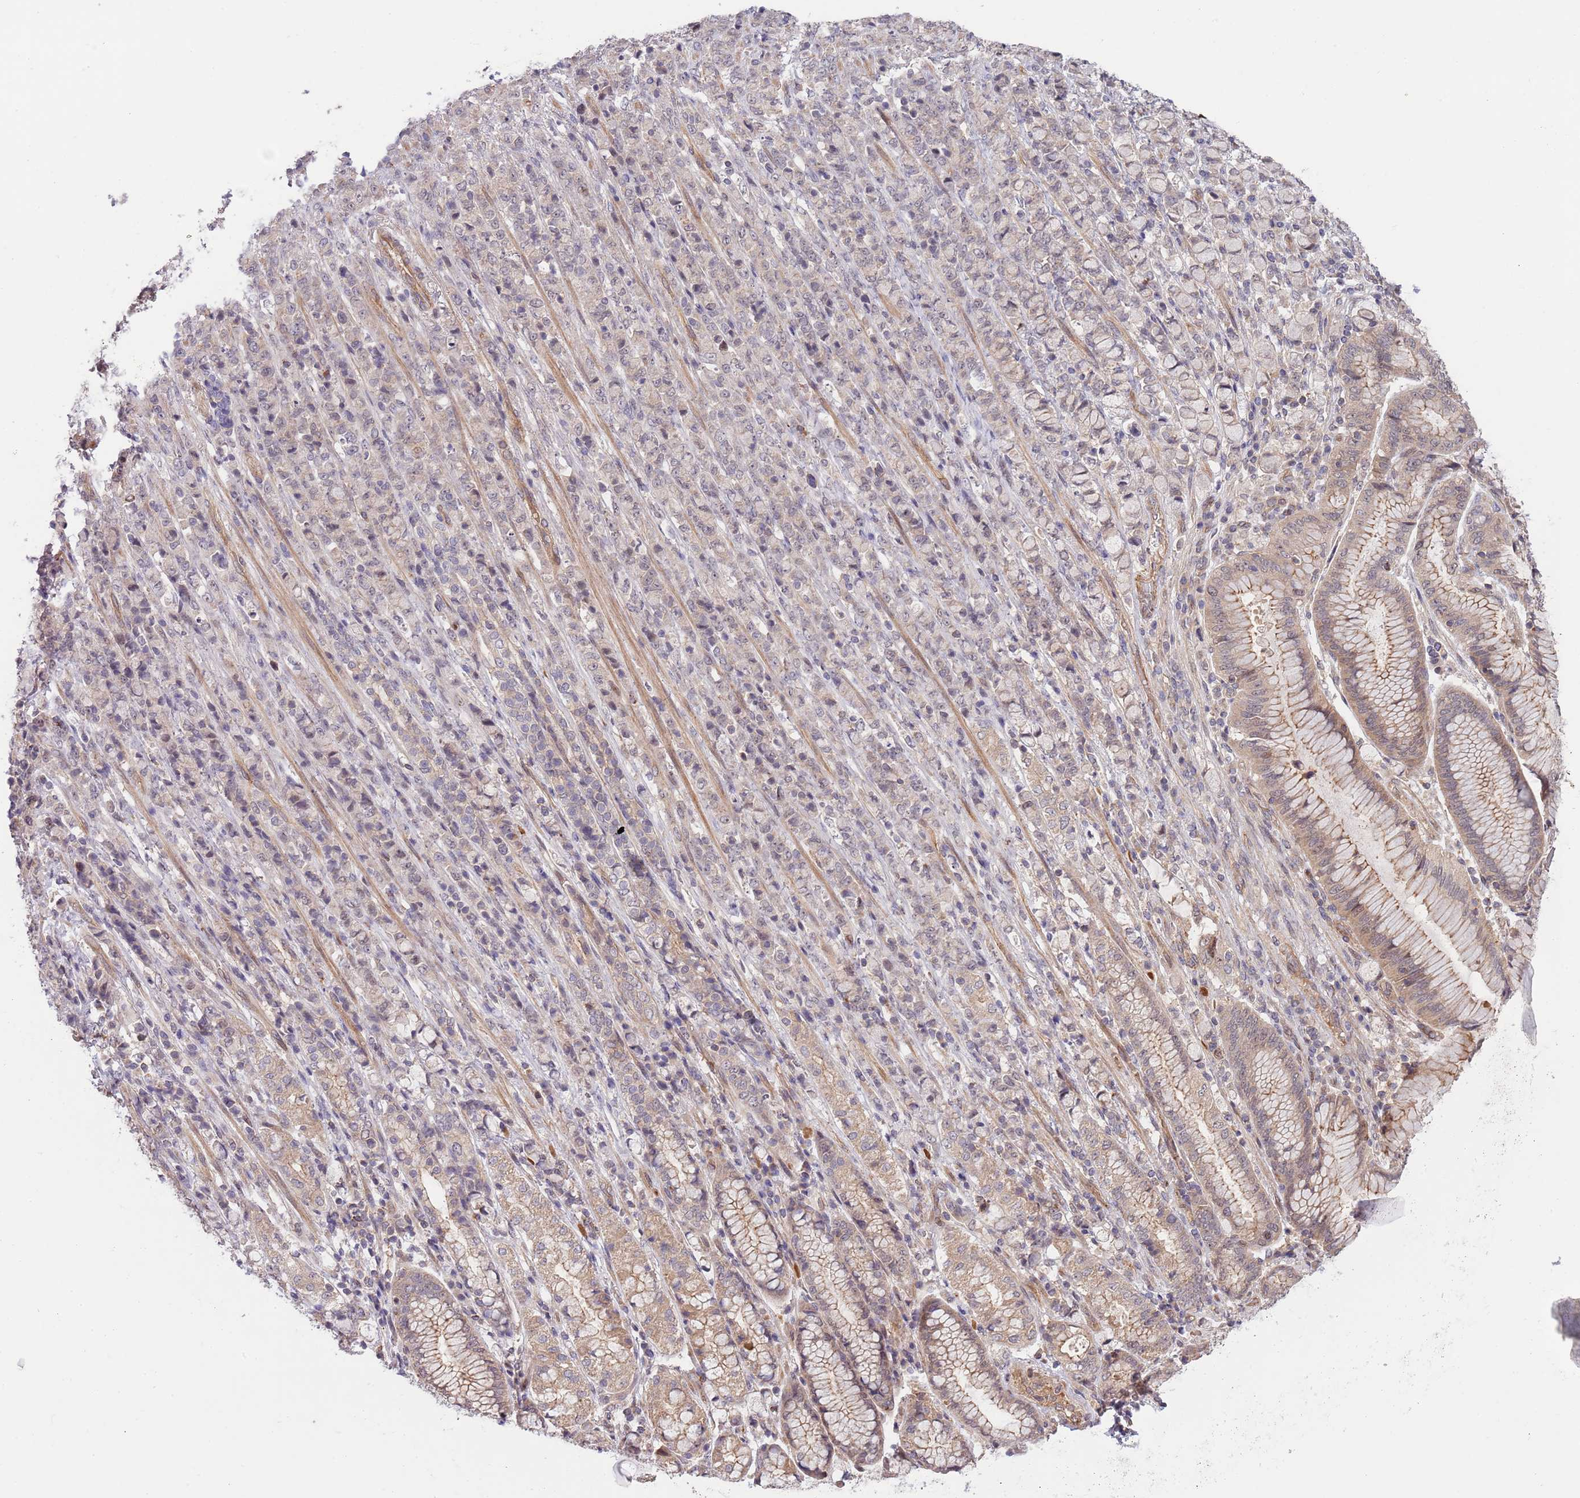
{"staining": {"intensity": "negative", "quantity": "none", "location": "none"}, "tissue": "stomach cancer", "cell_type": "Tumor cells", "image_type": "cancer", "snomed": [{"axis": "morphology", "description": "Adenocarcinoma, NOS"}, {"axis": "topography", "description": "Stomach"}], "caption": "Histopathology image shows no protein staining in tumor cells of stomach adenocarcinoma tissue.", "gene": "PRR16", "patient": {"sex": "female", "age": 79}}